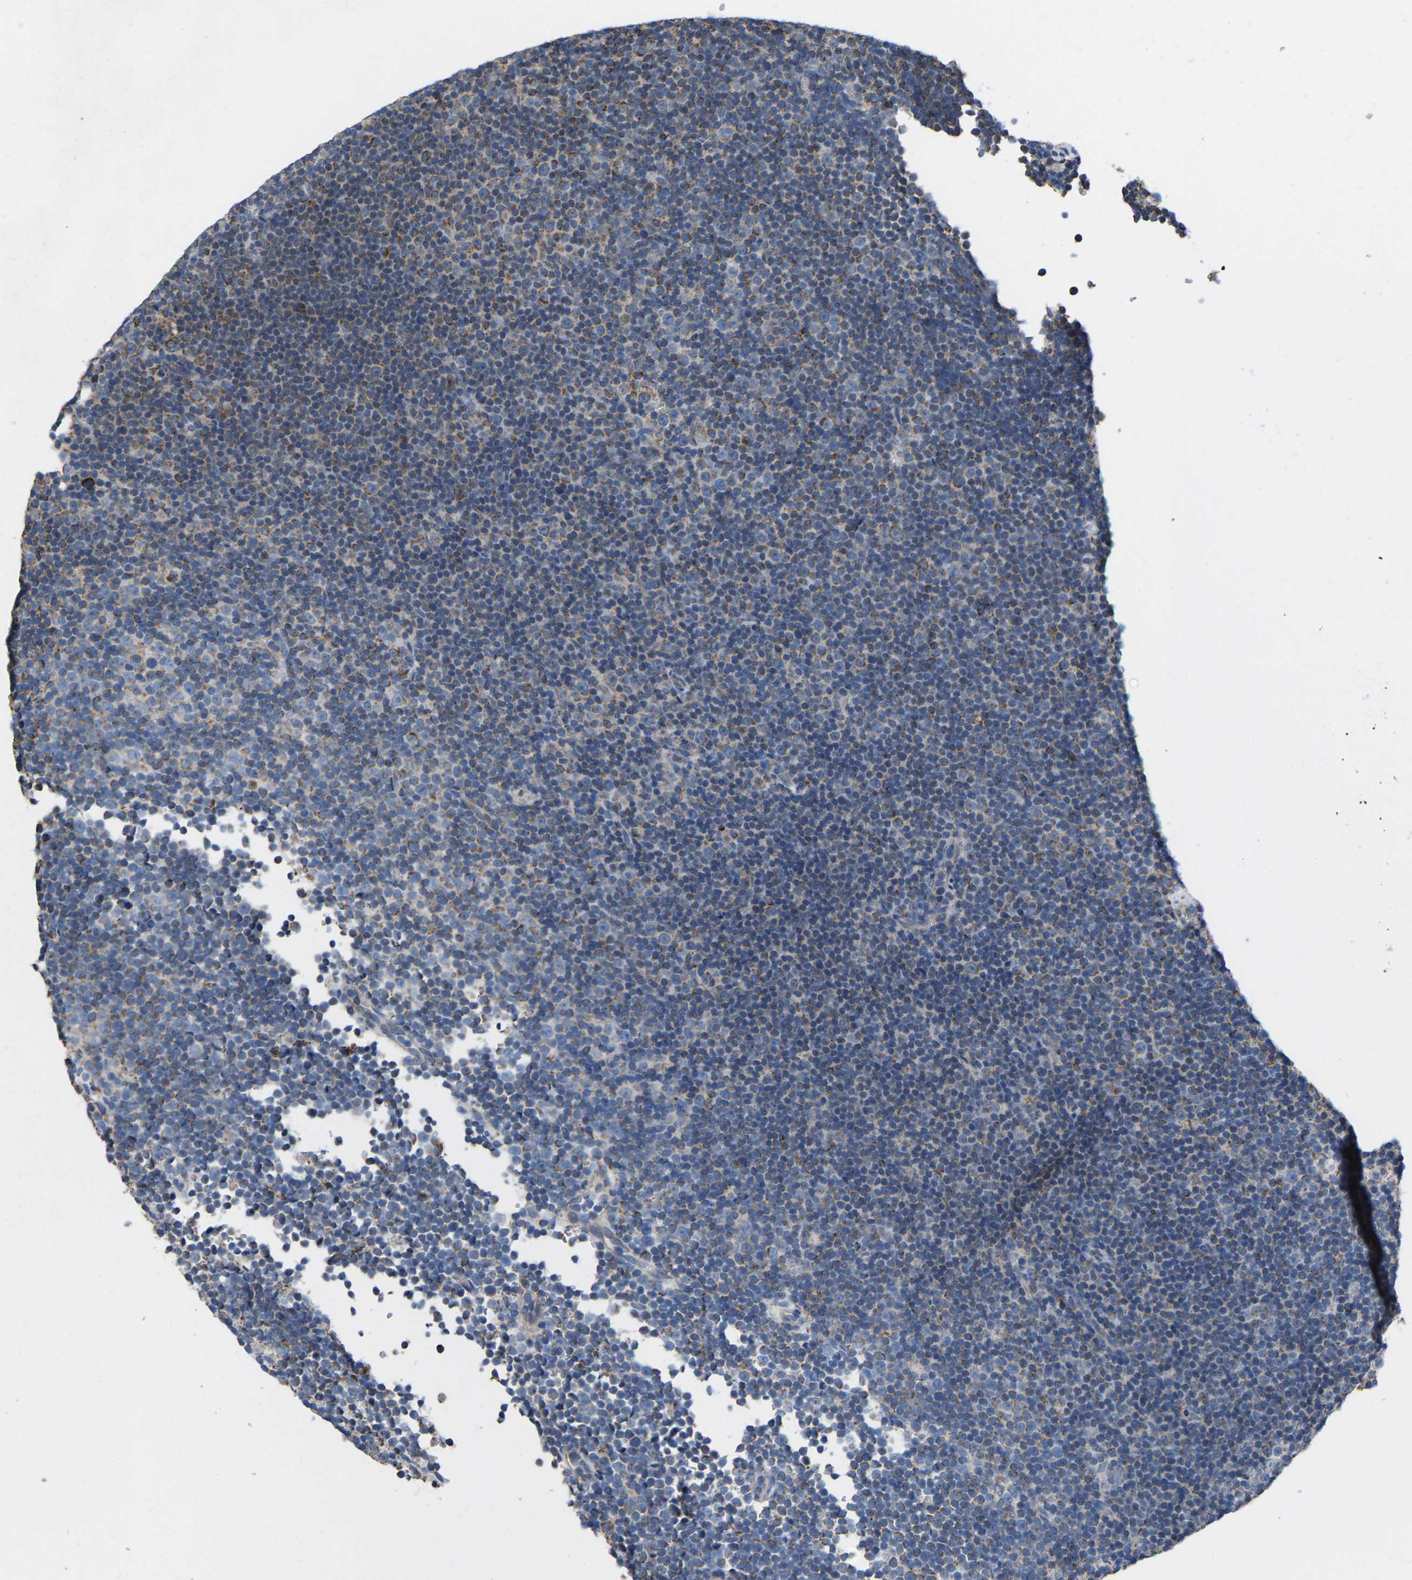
{"staining": {"intensity": "moderate", "quantity": "<25%", "location": "cytoplasmic/membranous"}, "tissue": "lymphoma", "cell_type": "Tumor cells", "image_type": "cancer", "snomed": [{"axis": "morphology", "description": "Malignant lymphoma, non-Hodgkin's type, Low grade"}, {"axis": "topography", "description": "Lymph node"}], "caption": "A low amount of moderate cytoplasmic/membranous expression is present in about <25% of tumor cells in malignant lymphoma, non-Hodgkin's type (low-grade) tissue. (IHC, brightfield microscopy, high magnification).", "gene": "BCL10", "patient": {"sex": "female", "age": 67}}